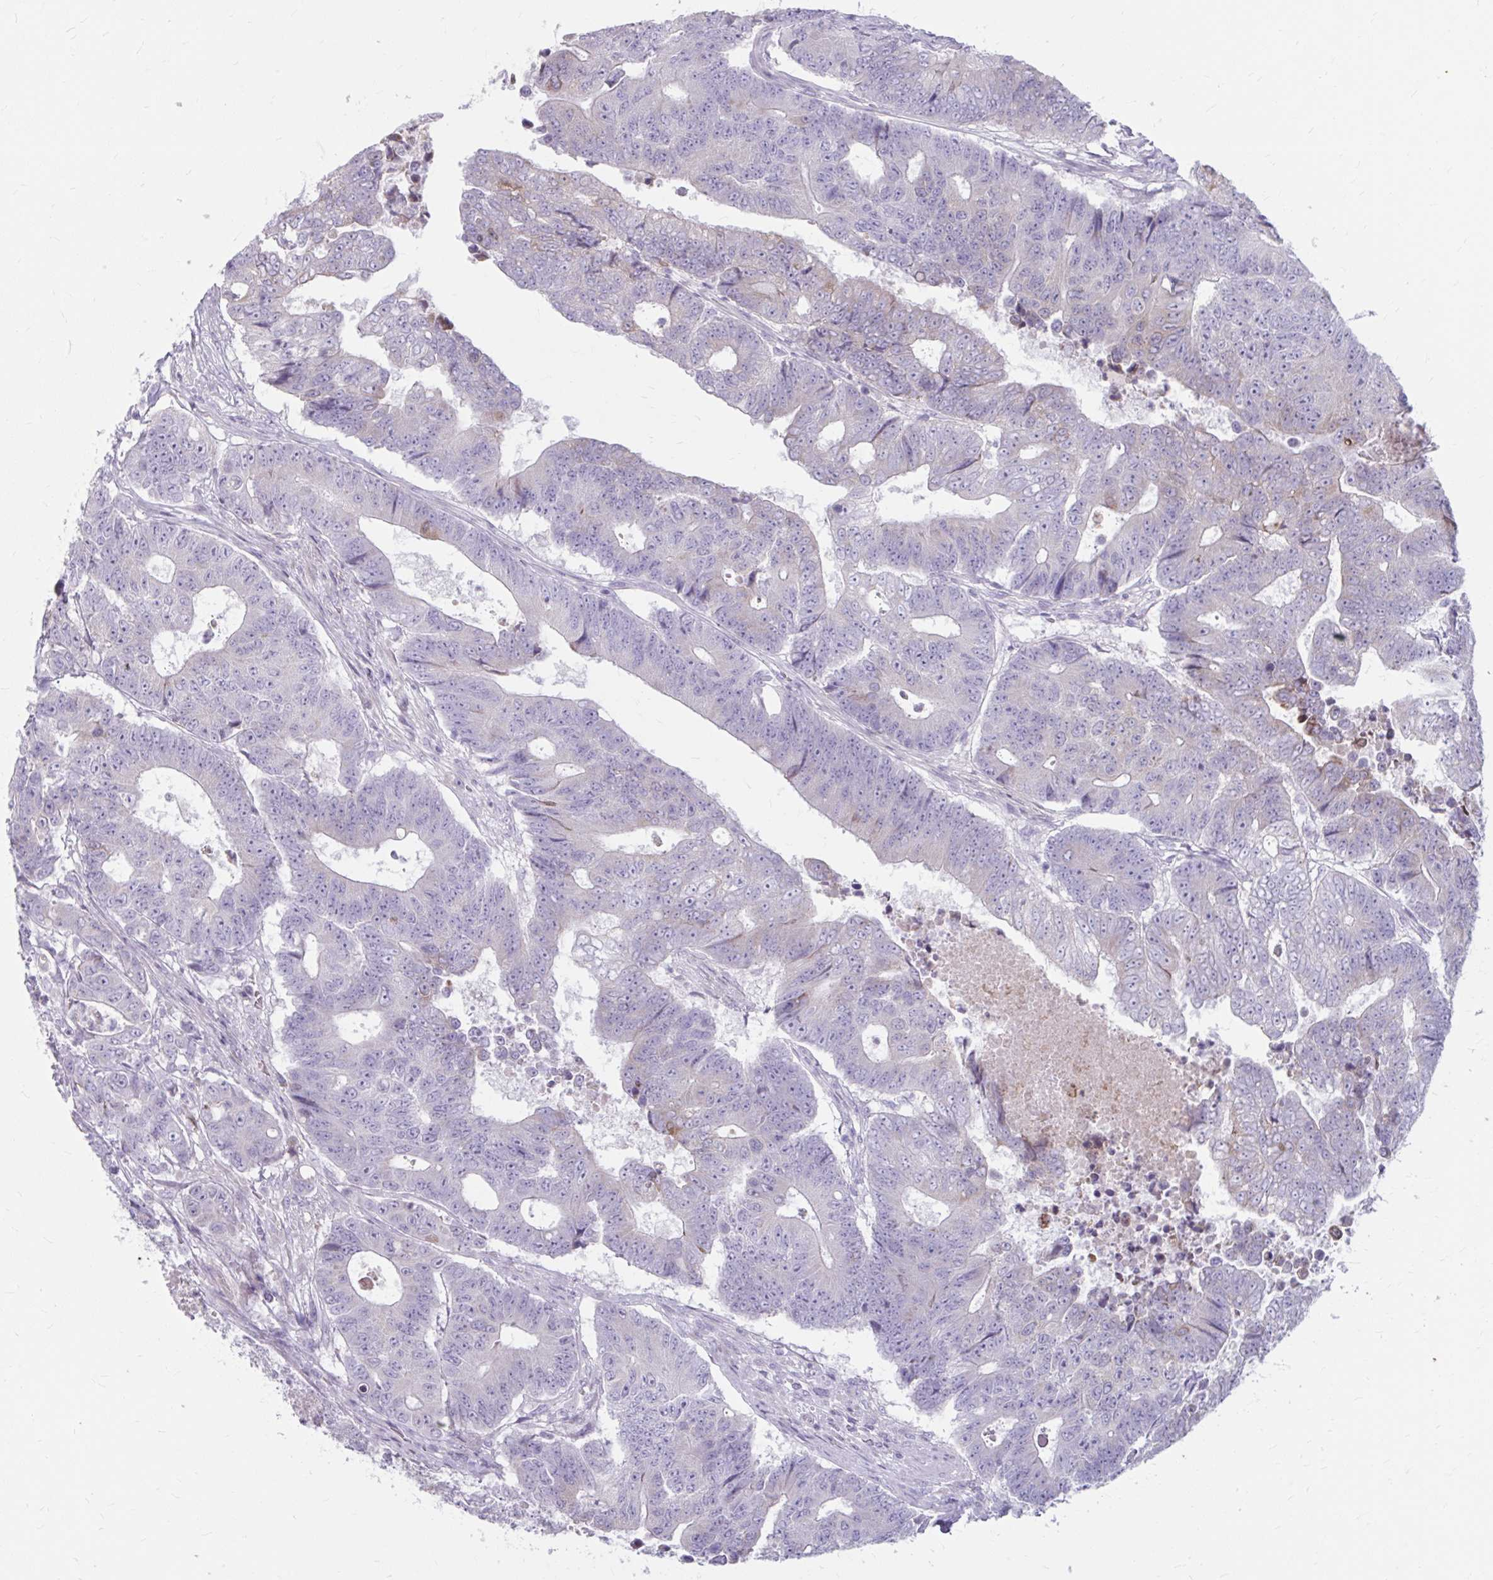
{"staining": {"intensity": "moderate", "quantity": "<25%", "location": "cytoplasmic/membranous"}, "tissue": "colorectal cancer", "cell_type": "Tumor cells", "image_type": "cancer", "snomed": [{"axis": "morphology", "description": "Adenocarcinoma, NOS"}, {"axis": "topography", "description": "Colon"}], "caption": "Human colorectal cancer stained with a protein marker shows moderate staining in tumor cells.", "gene": "MSMO1", "patient": {"sex": "female", "age": 48}}